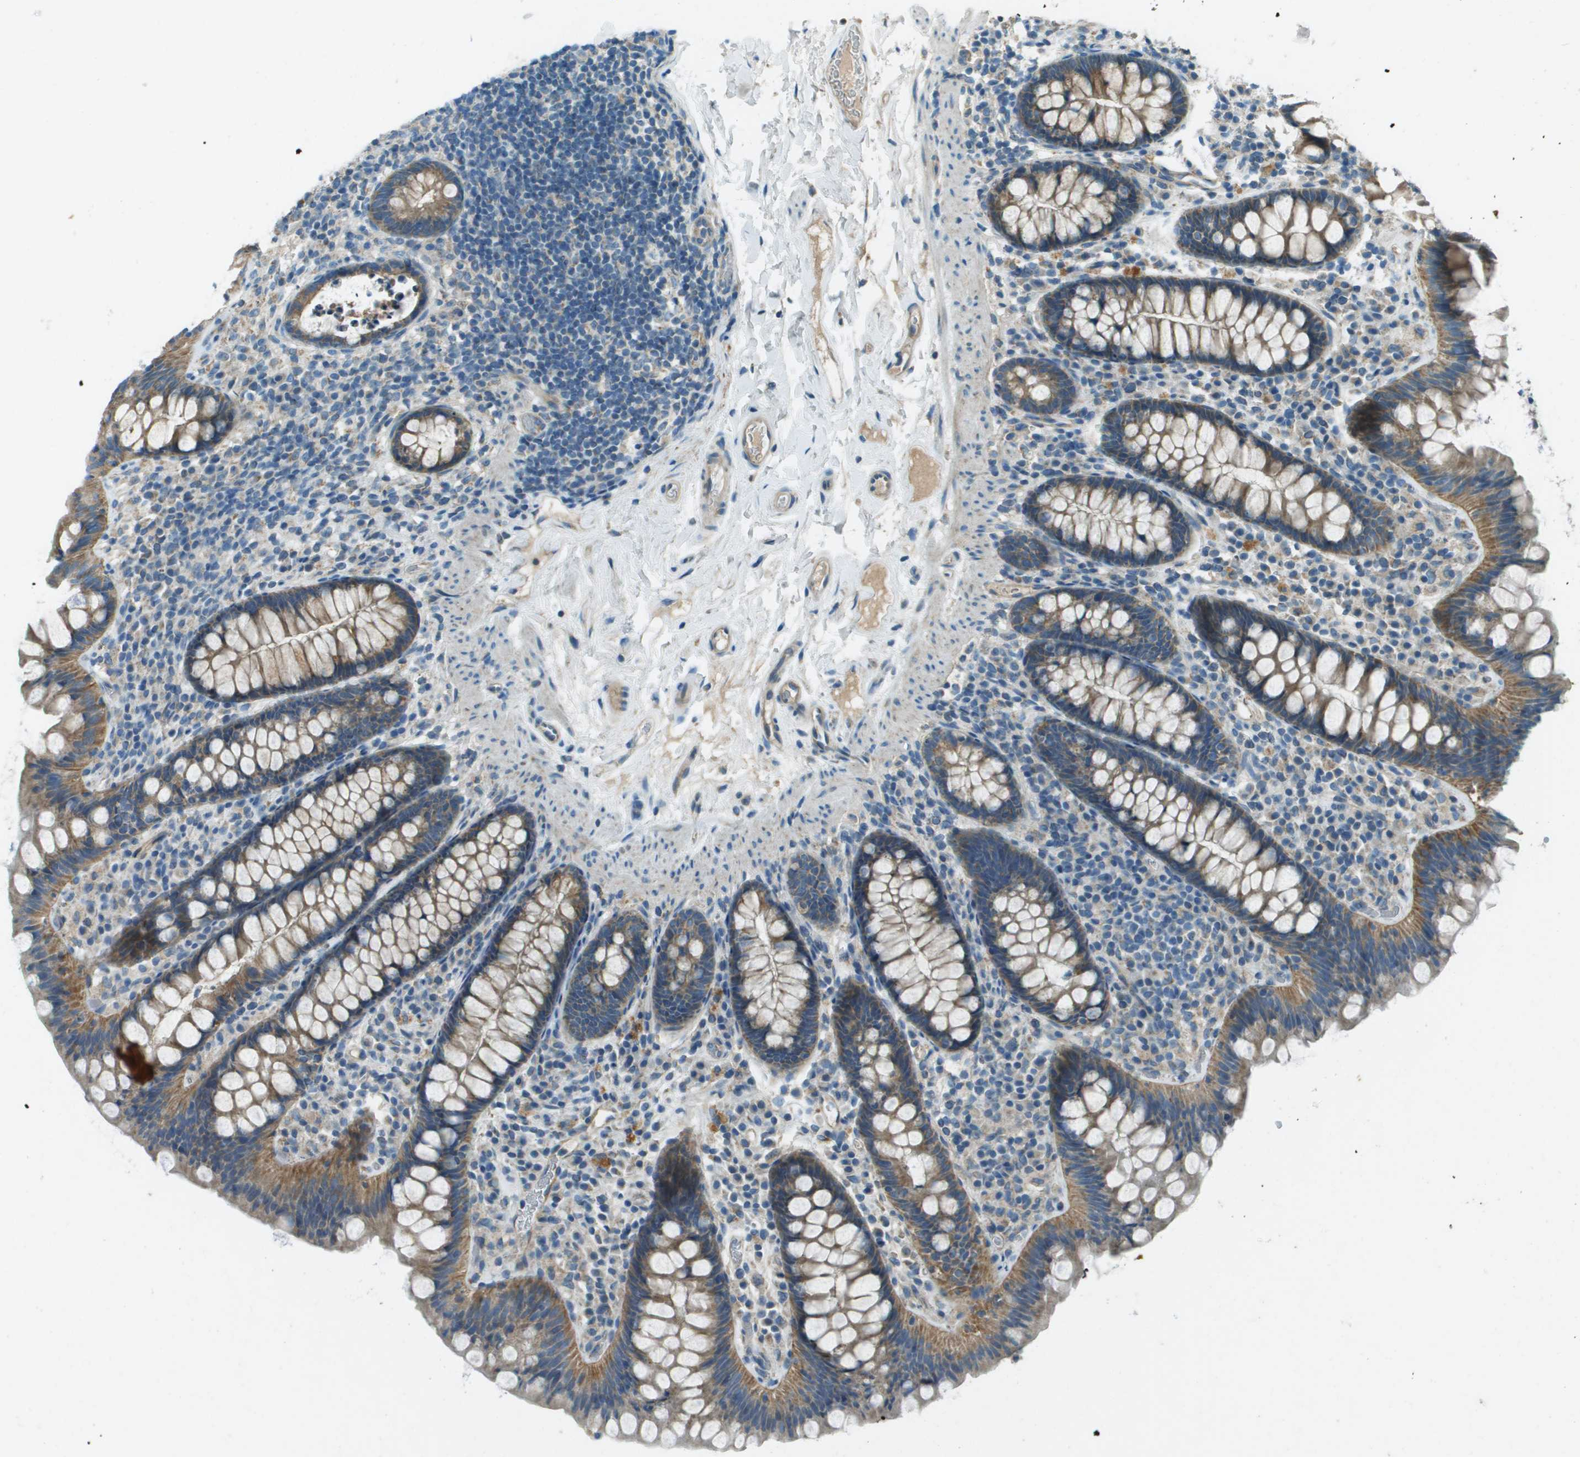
{"staining": {"intensity": "weak", "quantity": ">75%", "location": "cytoplasmic/membranous"}, "tissue": "colon", "cell_type": "Endothelial cells", "image_type": "normal", "snomed": [{"axis": "morphology", "description": "Normal tissue, NOS"}, {"axis": "topography", "description": "Colon"}], "caption": "This photomicrograph demonstrates IHC staining of unremarkable human colon, with low weak cytoplasmic/membranous positivity in approximately >75% of endothelial cells.", "gene": "MIGA1", "patient": {"sex": "female", "age": 80}}